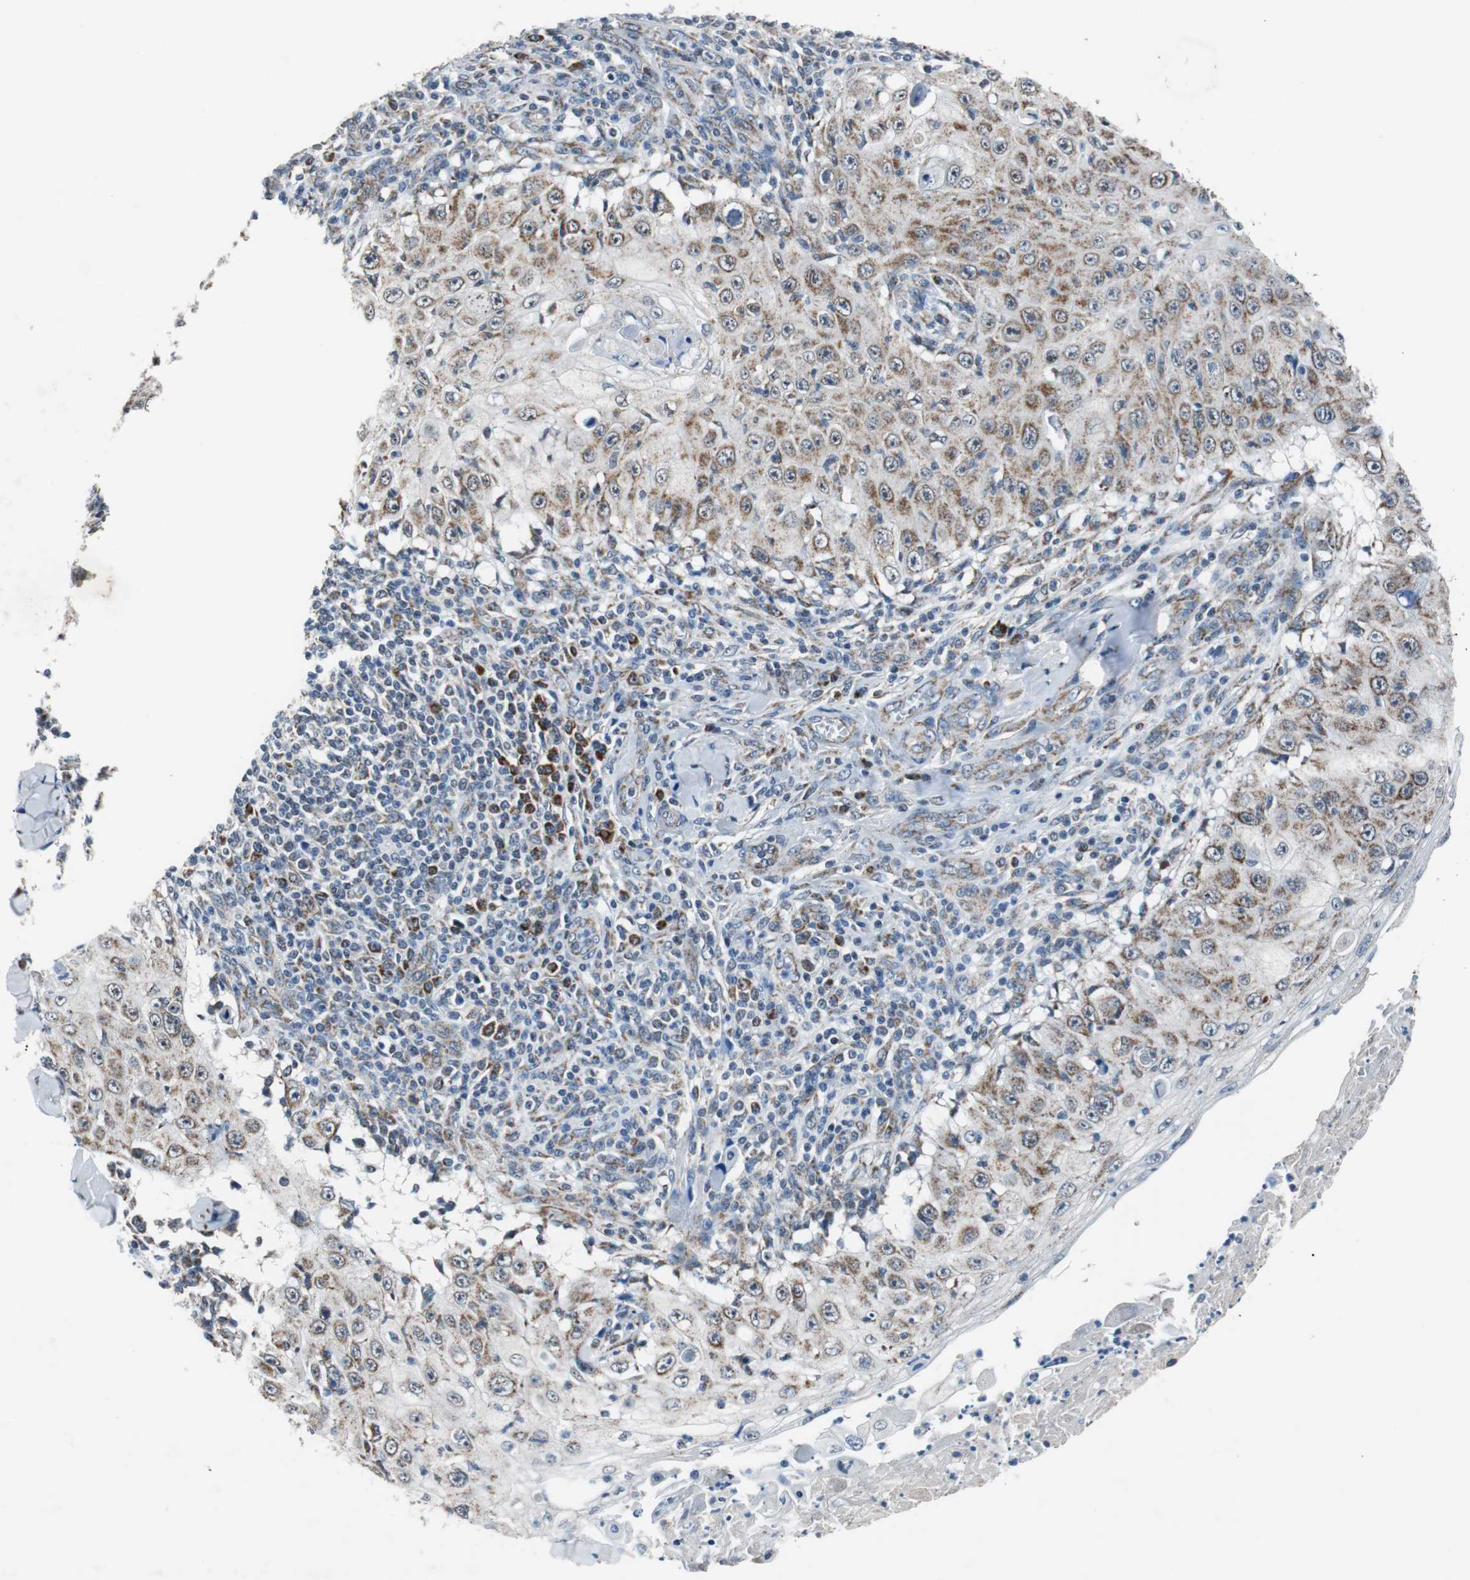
{"staining": {"intensity": "moderate", "quantity": ">75%", "location": "cytoplasmic/membranous"}, "tissue": "skin cancer", "cell_type": "Tumor cells", "image_type": "cancer", "snomed": [{"axis": "morphology", "description": "Squamous cell carcinoma, NOS"}, {"axis": "topography", "description": "Skin"}], "caption": "A brown stain highlights moderate cytoplasmic/membranous staining of a protein in human squamous cell carcinoma (skin) tumor cells.", "gene": "PITRM1", "patient": {"sex": "male", "age": 86}}